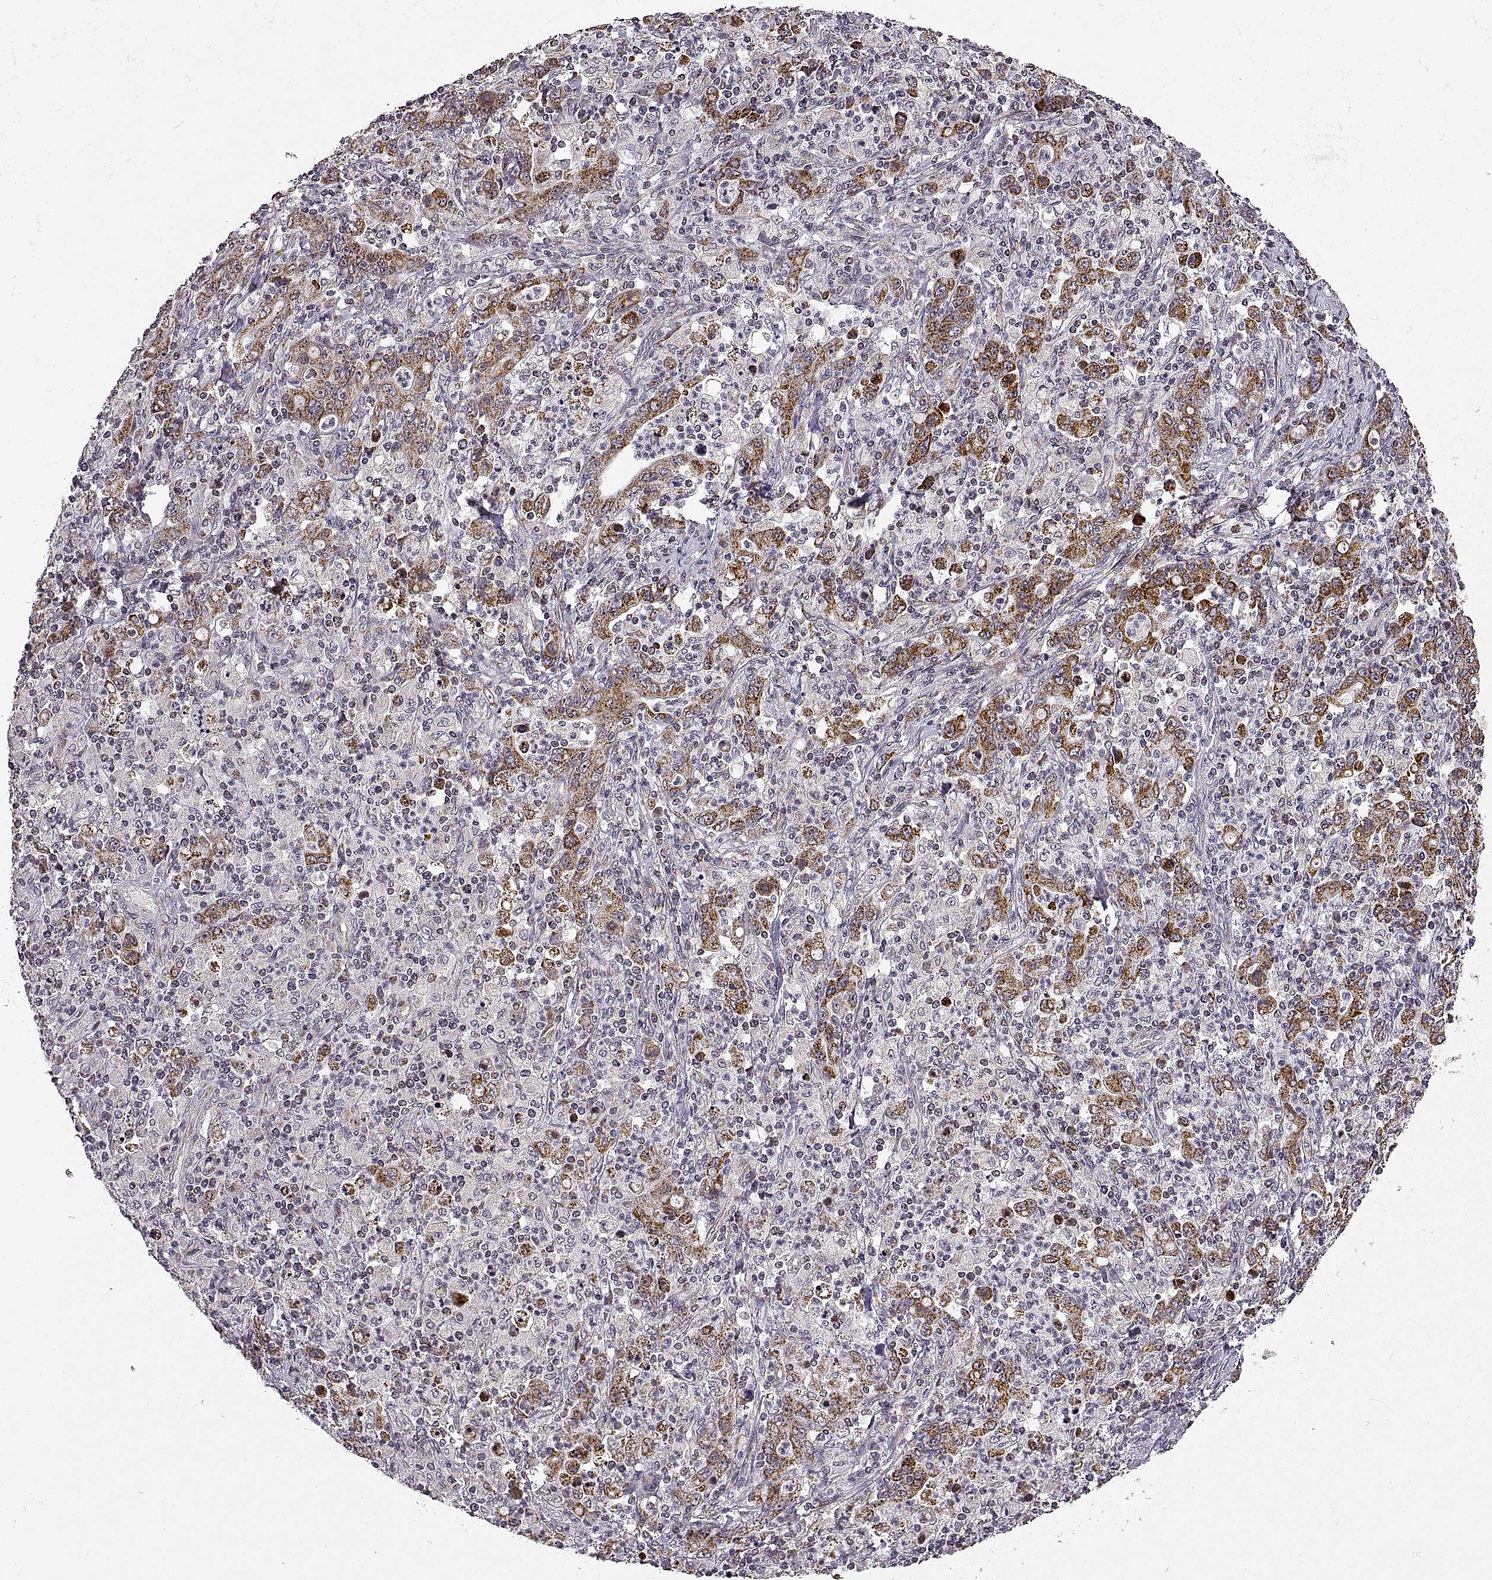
{"staining": {"intensity": "moderate", "quantity": "25%-75%", "location": "cytoplasmic/membranous"}, "tissue": "stomach cancer", "cell_type": "Tumor cells", "image_type": "cancer", "snomed": [{"axis": "morphology", "description": "Adenocarcinoma, NOS"}, {"axis": "topography", "description": "Stomach, upper"}], "caption": "Protein expression analysis of human adenocarcinoma (stomach) reveals moderate cytoplasmic/membranous expression in approximately 25%-75% of tumor cells. (brown staining indicates protein expression, while blue staining denotes nuclei).", "gene": "MANBAL", "patient": {"sex": "male", "age": 69}}